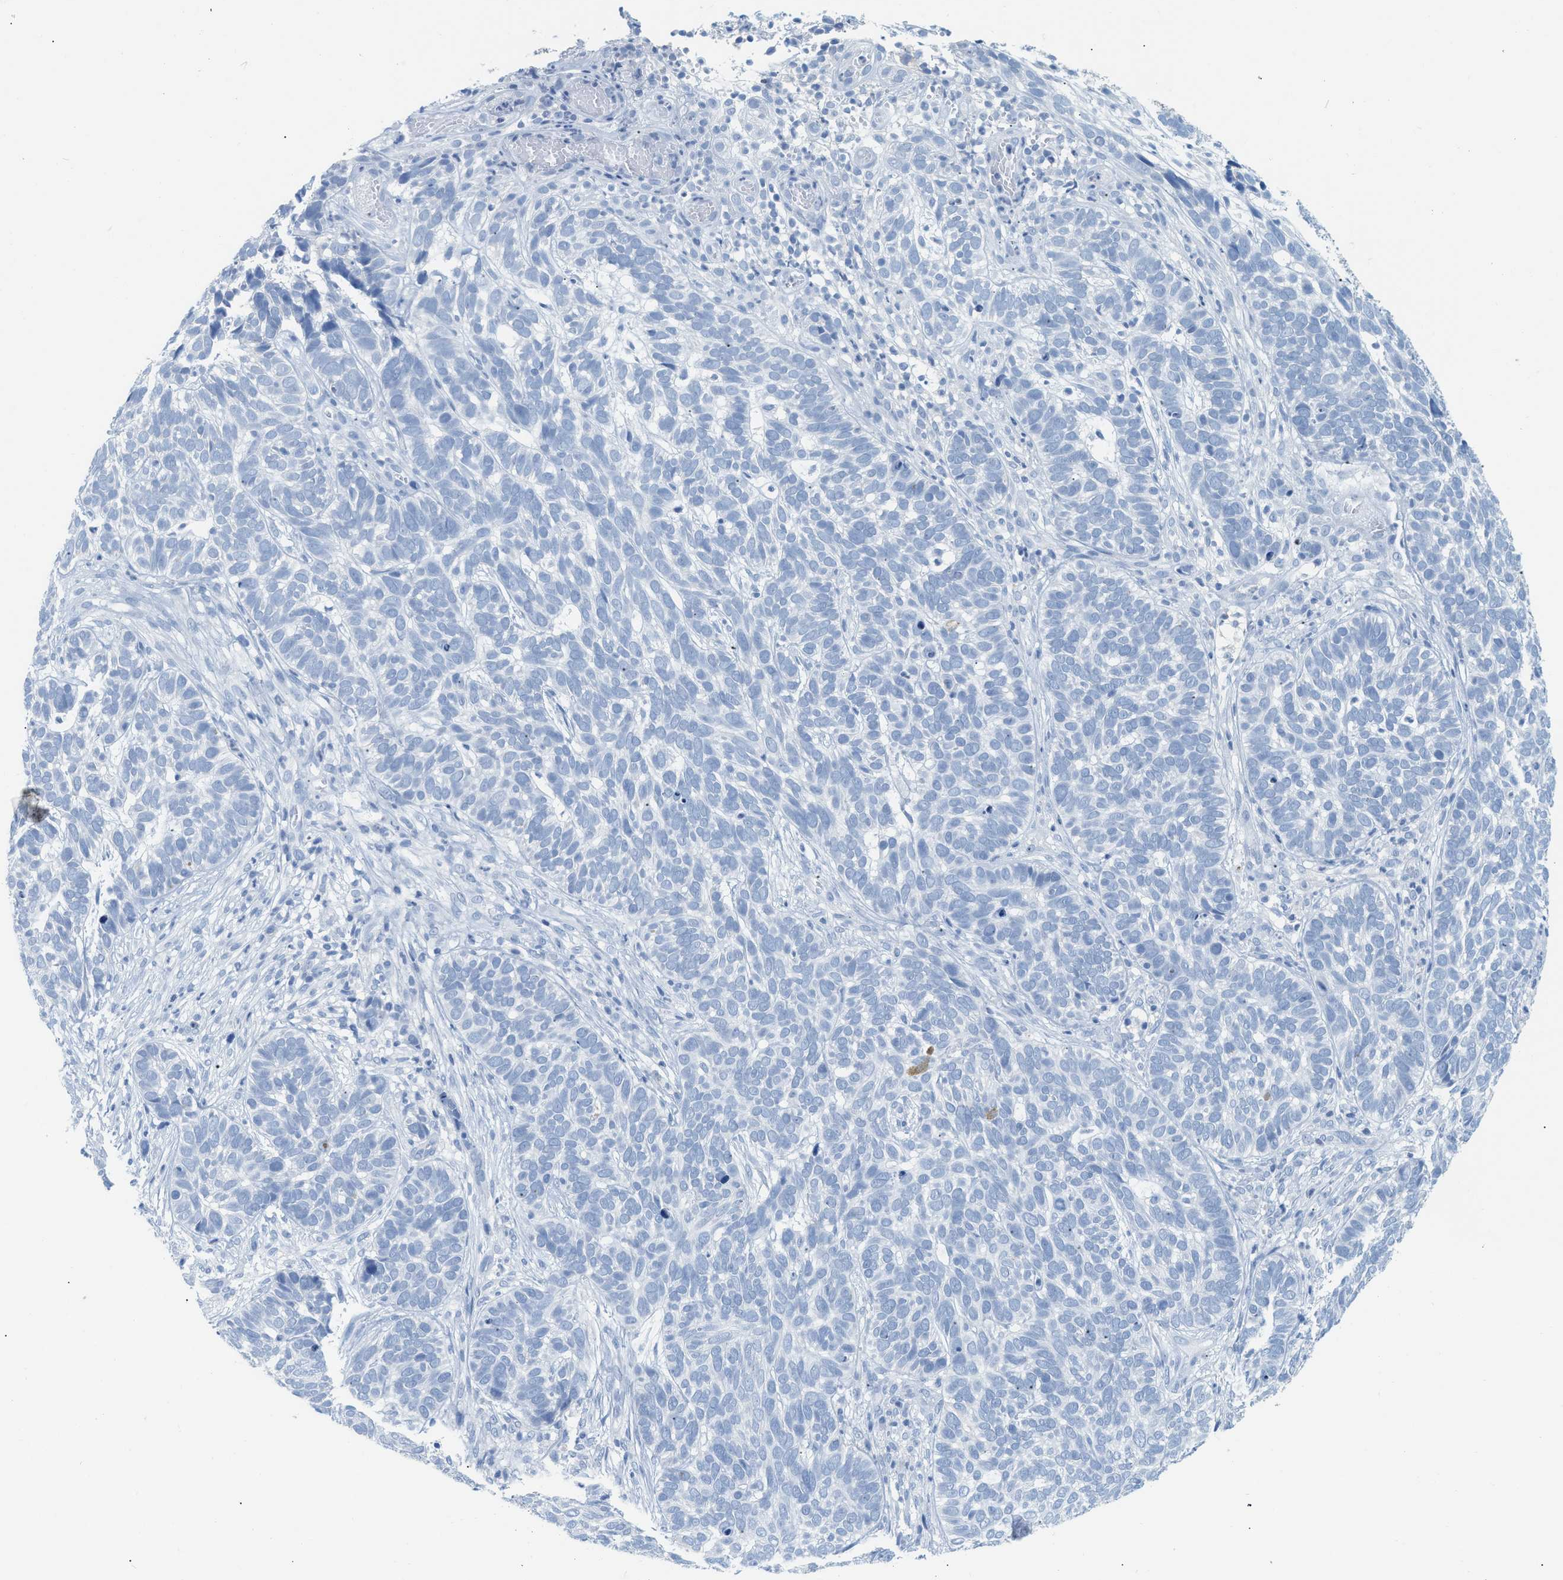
{"staining": {"intensity": "negative", "quantity": "none", "location": "none"}, "tissue": "skin cancer", "cell_type": "Tumor cells", "image_type": "cancer", "snomed": [{"axis": "morphology", "description": "Basal cell carcinoma"}, {"axis": "topography", "description": "Skin"}], "caption": "Immunohistochemistry (IHC) histopathology image of skin cancer (basal cell carcinoma) stained for a protein (brown), which shows no positivity in tumor cells. (DAB immunohistochemistry with hematoxylin counter stain).", "gene": "PAPPA", "patient": {"sex": "male", "age": 87}}